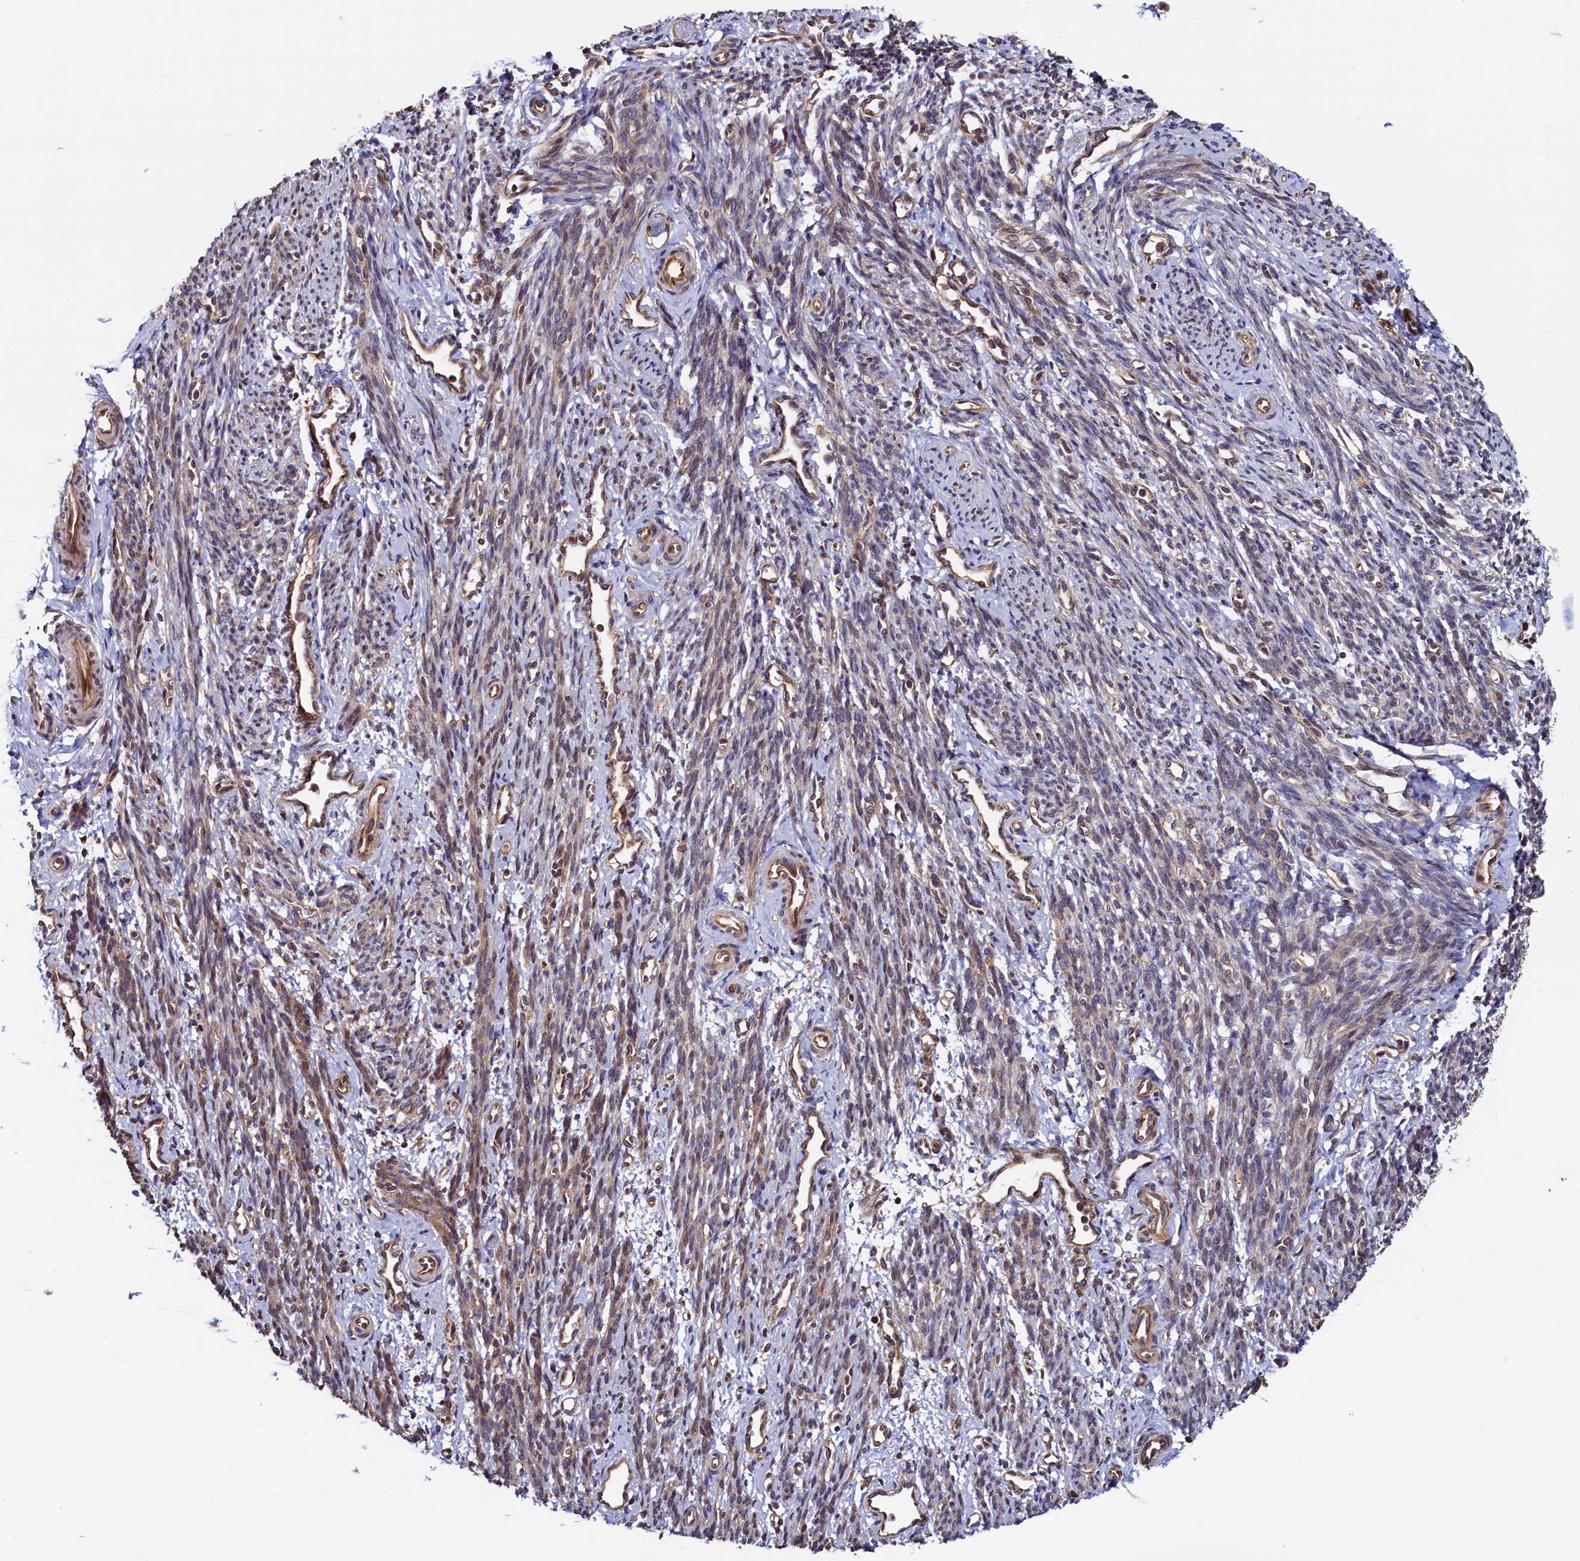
{"staining": {"intensity": "weak", "quantity": "25%-75%", "location": "cytoplasmic/membranous"}, "tissue": "smooth muscle", "cell_type": "Smooth muscle cells", "image_type": "normal", "snomed": [{"axis": "morphology", "description": "Normal tissue, NOS"}, {"axis": "topography", "description": "Smooth muscle"}, {"axis": "topography", "description": "Uterus"}], "caption": "The immunohistochemical stain labels weak cytoplasmic/membranous expression in smooth muscle cells of unremarkable smooth muscle. The protein of interest is shown in brown color, while the nuclei are stained blue.", "gene": "ATXN2L", "patient": {"sex": "female", "age": 59}}